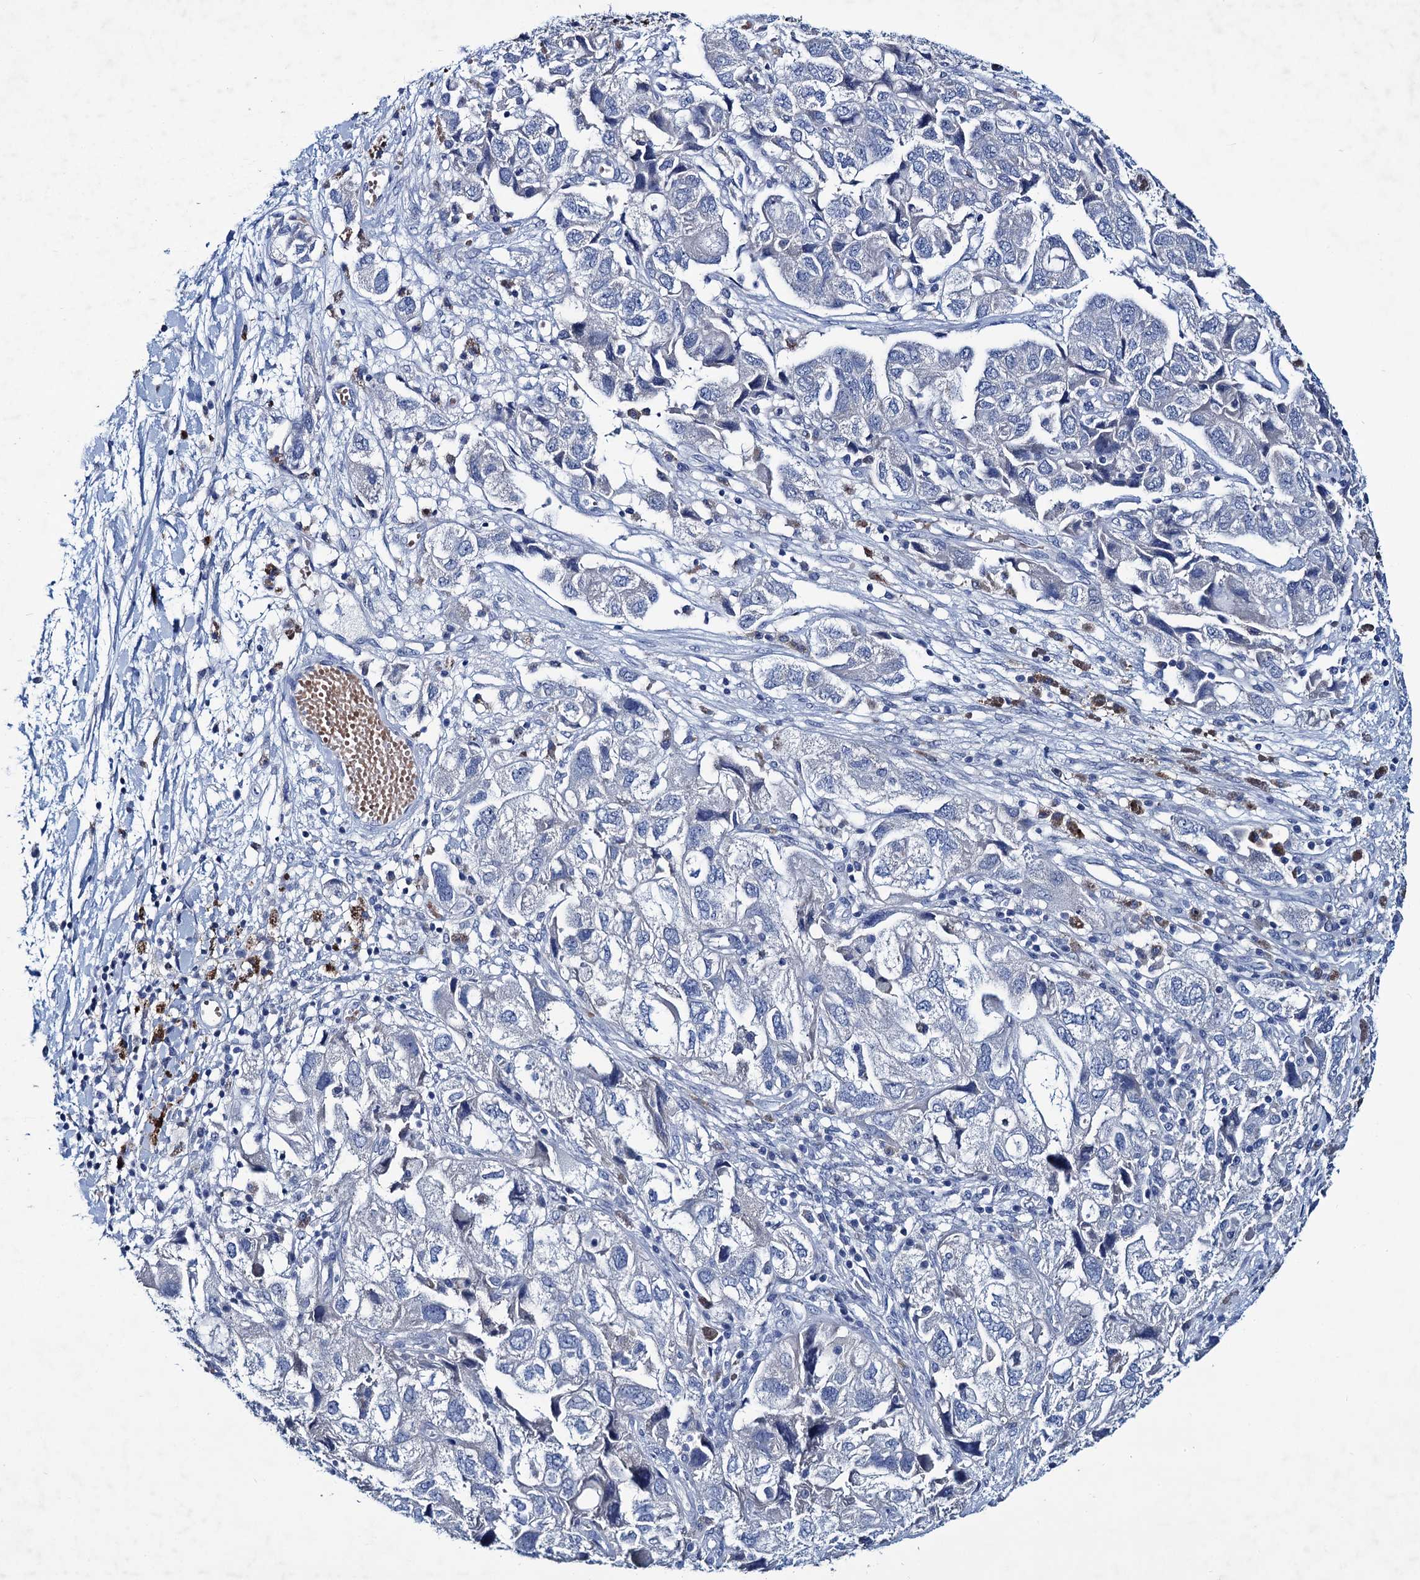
{"staining": {"intensity": "negative", "quantity": "none", "location": "none"}, "tissue": "ovarian cancer", "cell_type": "Tumor cells", "image_type": "cancer", "snomed": [{"axis": "morphology", "description": "Carcinoma, NOS"}, {"axis": "morphology", "description": "Cystadenocarcinoma, serous, NOS"}, {"axis": "topography", "description": "Ovary"}], "caption": "This is an IHC photomicrograph of ovarian cancer (serous cystadenocarcinoma). There is no staining in tumor cells.", "gene": "RTKN2", "patient": {"sex": "female", "age": 69}}